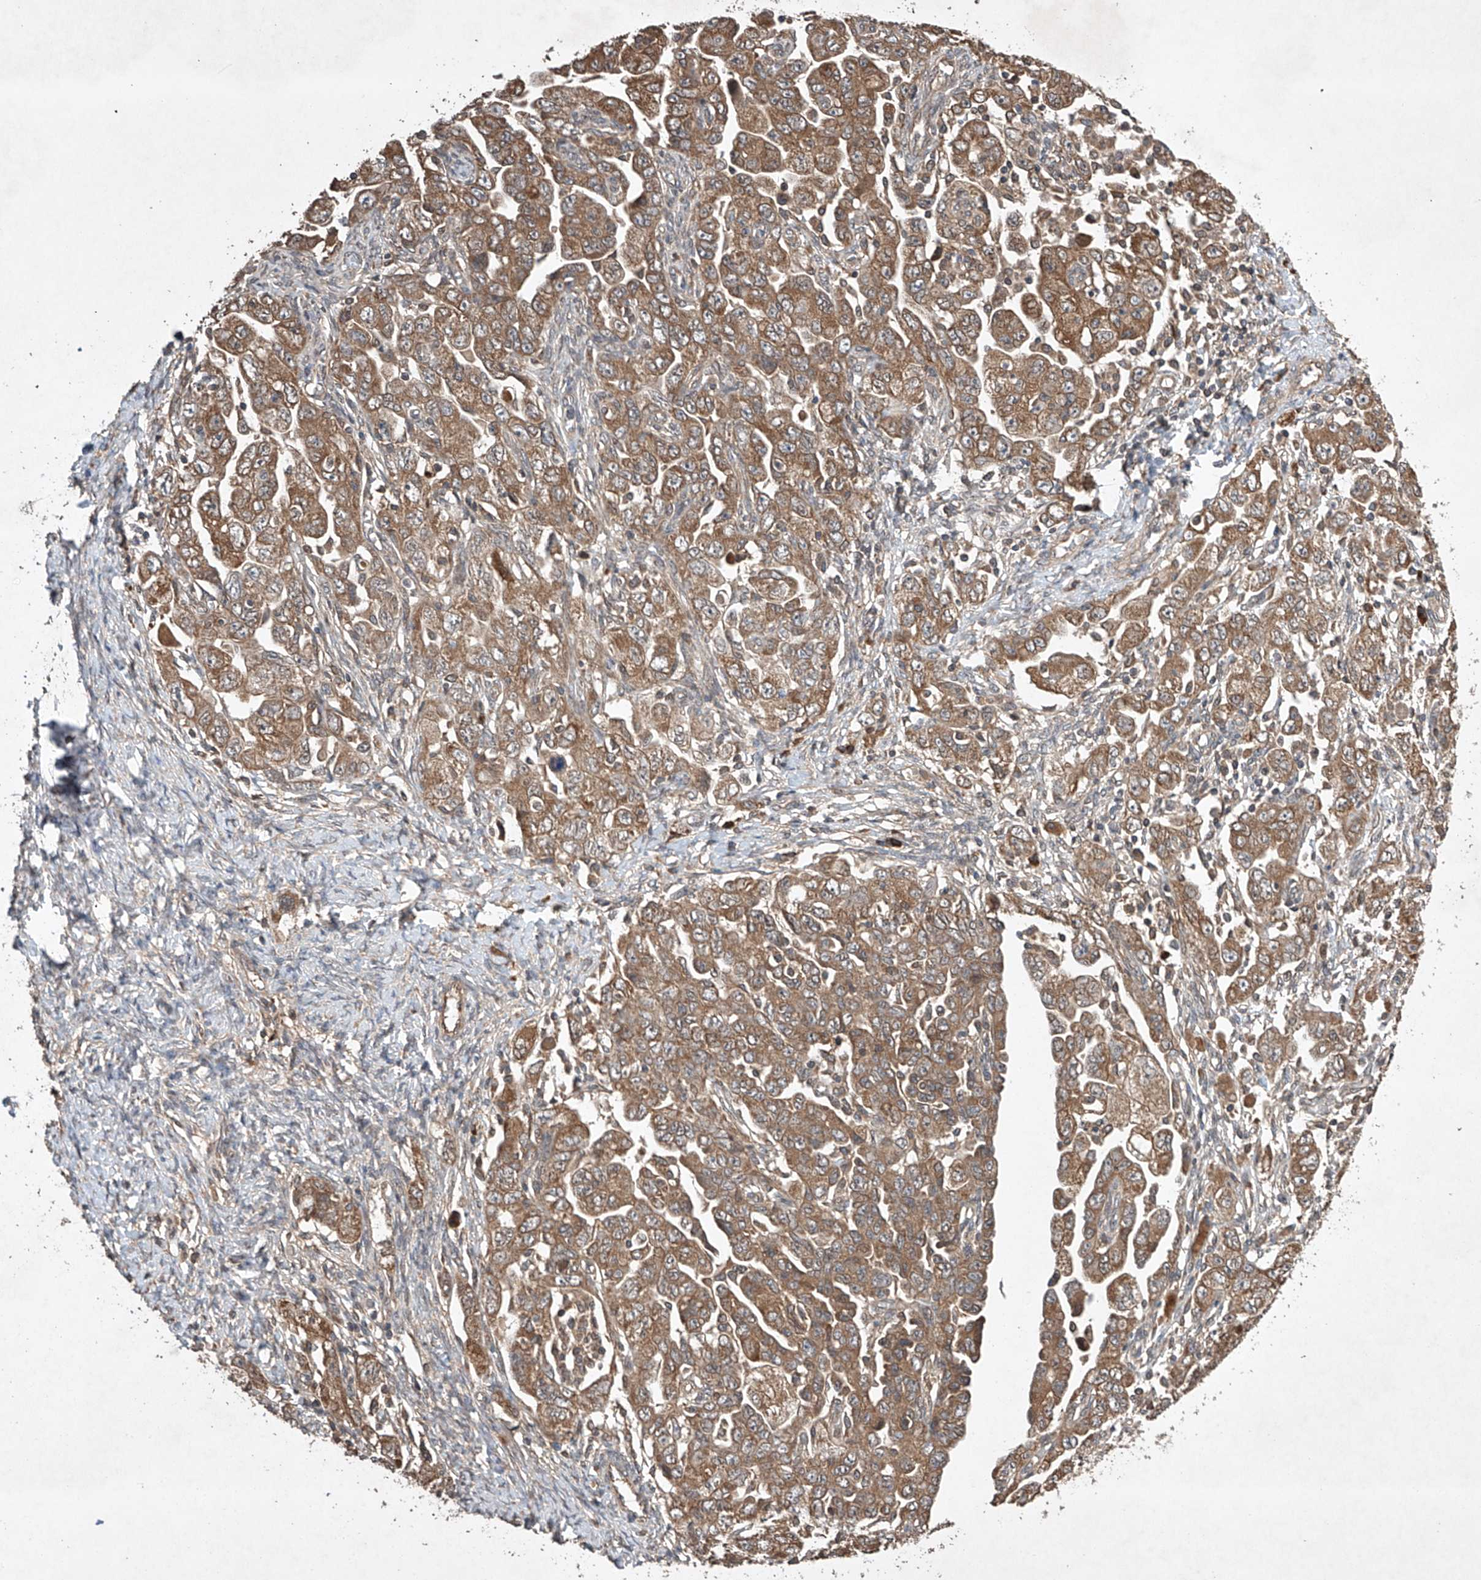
{"staining": {"intensity": "moderate", "quantity": ">75%", "location": "cytoplasmic/membranous"}, "tissue": "ovarian cancer", "cell_type": "Tumor cells", "image_type": "cancer", "snomed": [{"axis": "morphology", "description": "Carcinoma, NOS"}, {"axis": "morphology", "description": "Cystadenocarcinoma, serous, NOS"}, {"axis": "topography", "description": "Ovary"}], "caption": "Protein analysis of ovarian cancer tissue displays moderate cytoplasmic/membranous positivity in approximately >75% of tumor cells.", "gene": "LURAP1", "patient": {"sex": "female", "age": 69}}